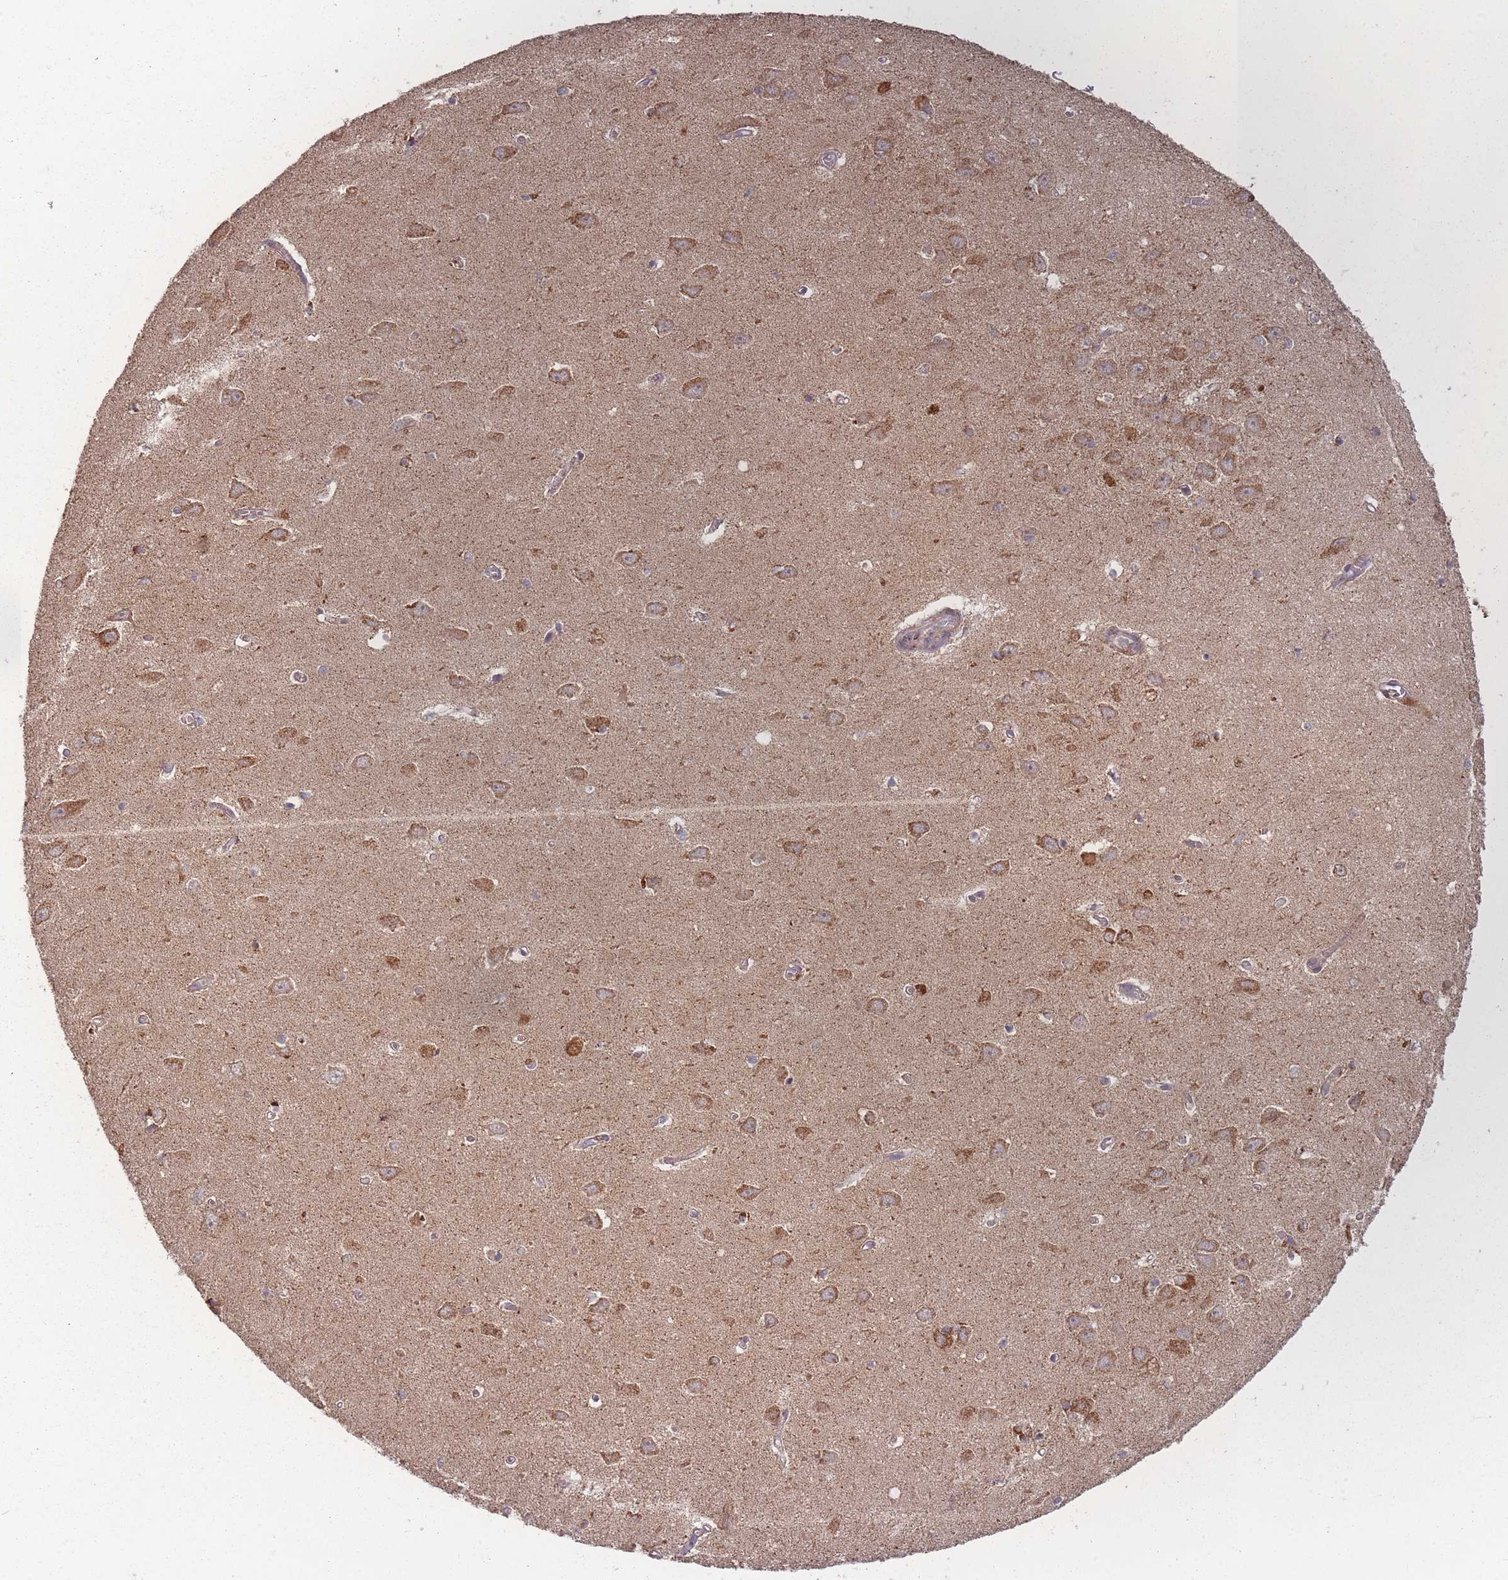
{"staining": {"intensity": "moderate", "quantity": "<25%", "location": "cytoplasmic/membranous"}, "tissue": "hippocampus", "cell_type": "Glial cells", "image_type": "normal", "snomed": [{"axis": "morphology", "description": "Normal tissue, NOS"}, {"axis": "topography", "description": "Hippocampus"}], "caption": "The photomicrograph demonstrates immunohistochemical staining of unremarkable hippocampus. There is moderate cytoplasmic/membranous expression is seen in approximately <25% of glial cells.", "gene": "LYRM7", "patient": {"sex": "female", "age": 64}}